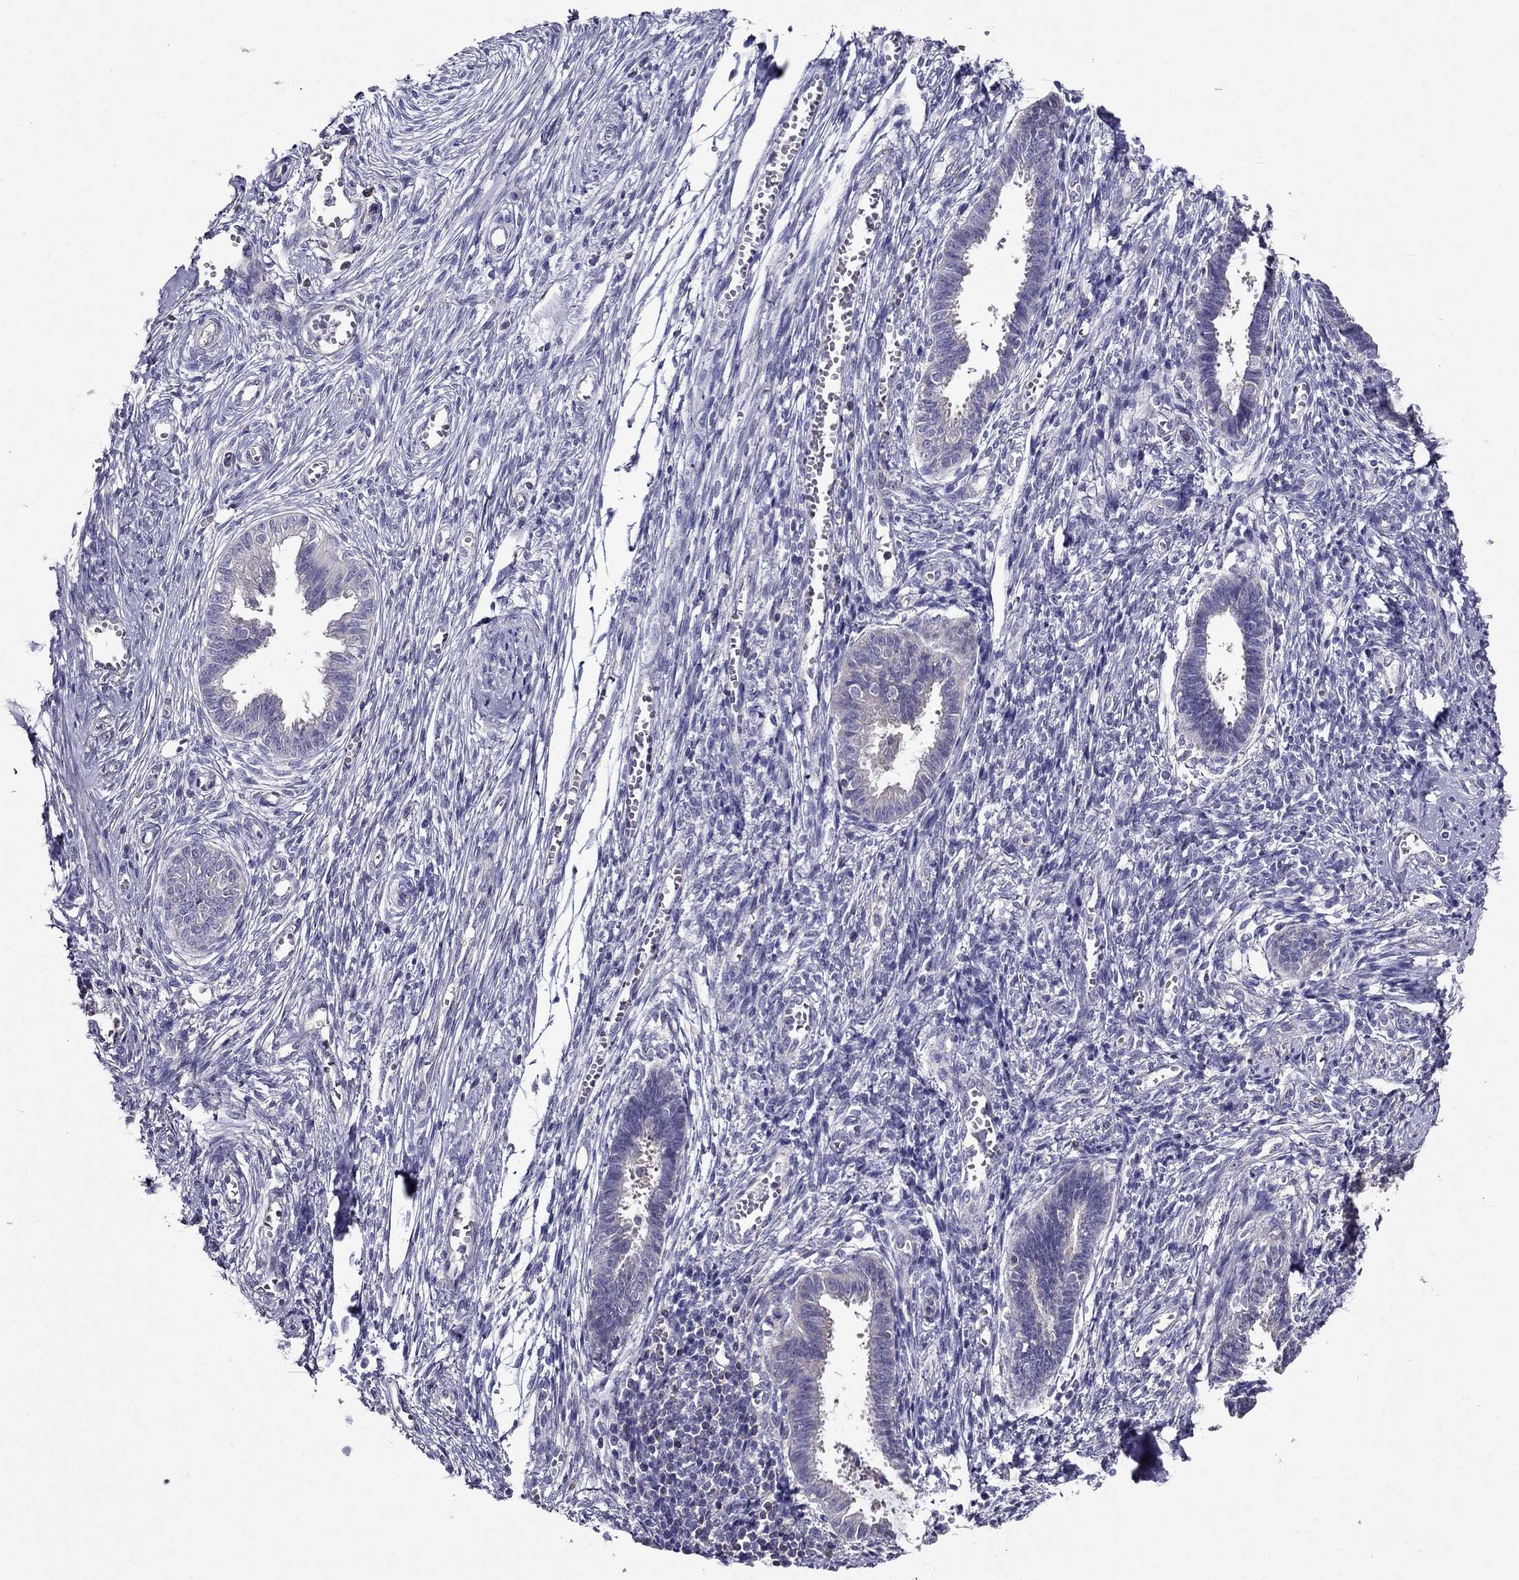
{"staining": {"intensity": "negative", "quantity": "none", "location": "none"}, "tissue": "endometrium", "cell_type": "Cells in endometrial stroma", "image_type": "normal", "snomed": [{"axis": "morphology", "description": "Normal tissue, NOS"}, {"axis": "topography", "description": "Cervix"}, {"axis": "topography", "description": "Endometrium"}], "caption": "There is no significant staining in cells in endometrial stroma of endometrium. (Stains: DAB (3,3'-diaminobenzidine) IHC with hematoxylin counter stain, Microscopy: brightfield microscopy at high magnification).", "gene": "AAK1", "patient": {"sex": "female", "age": 37}}